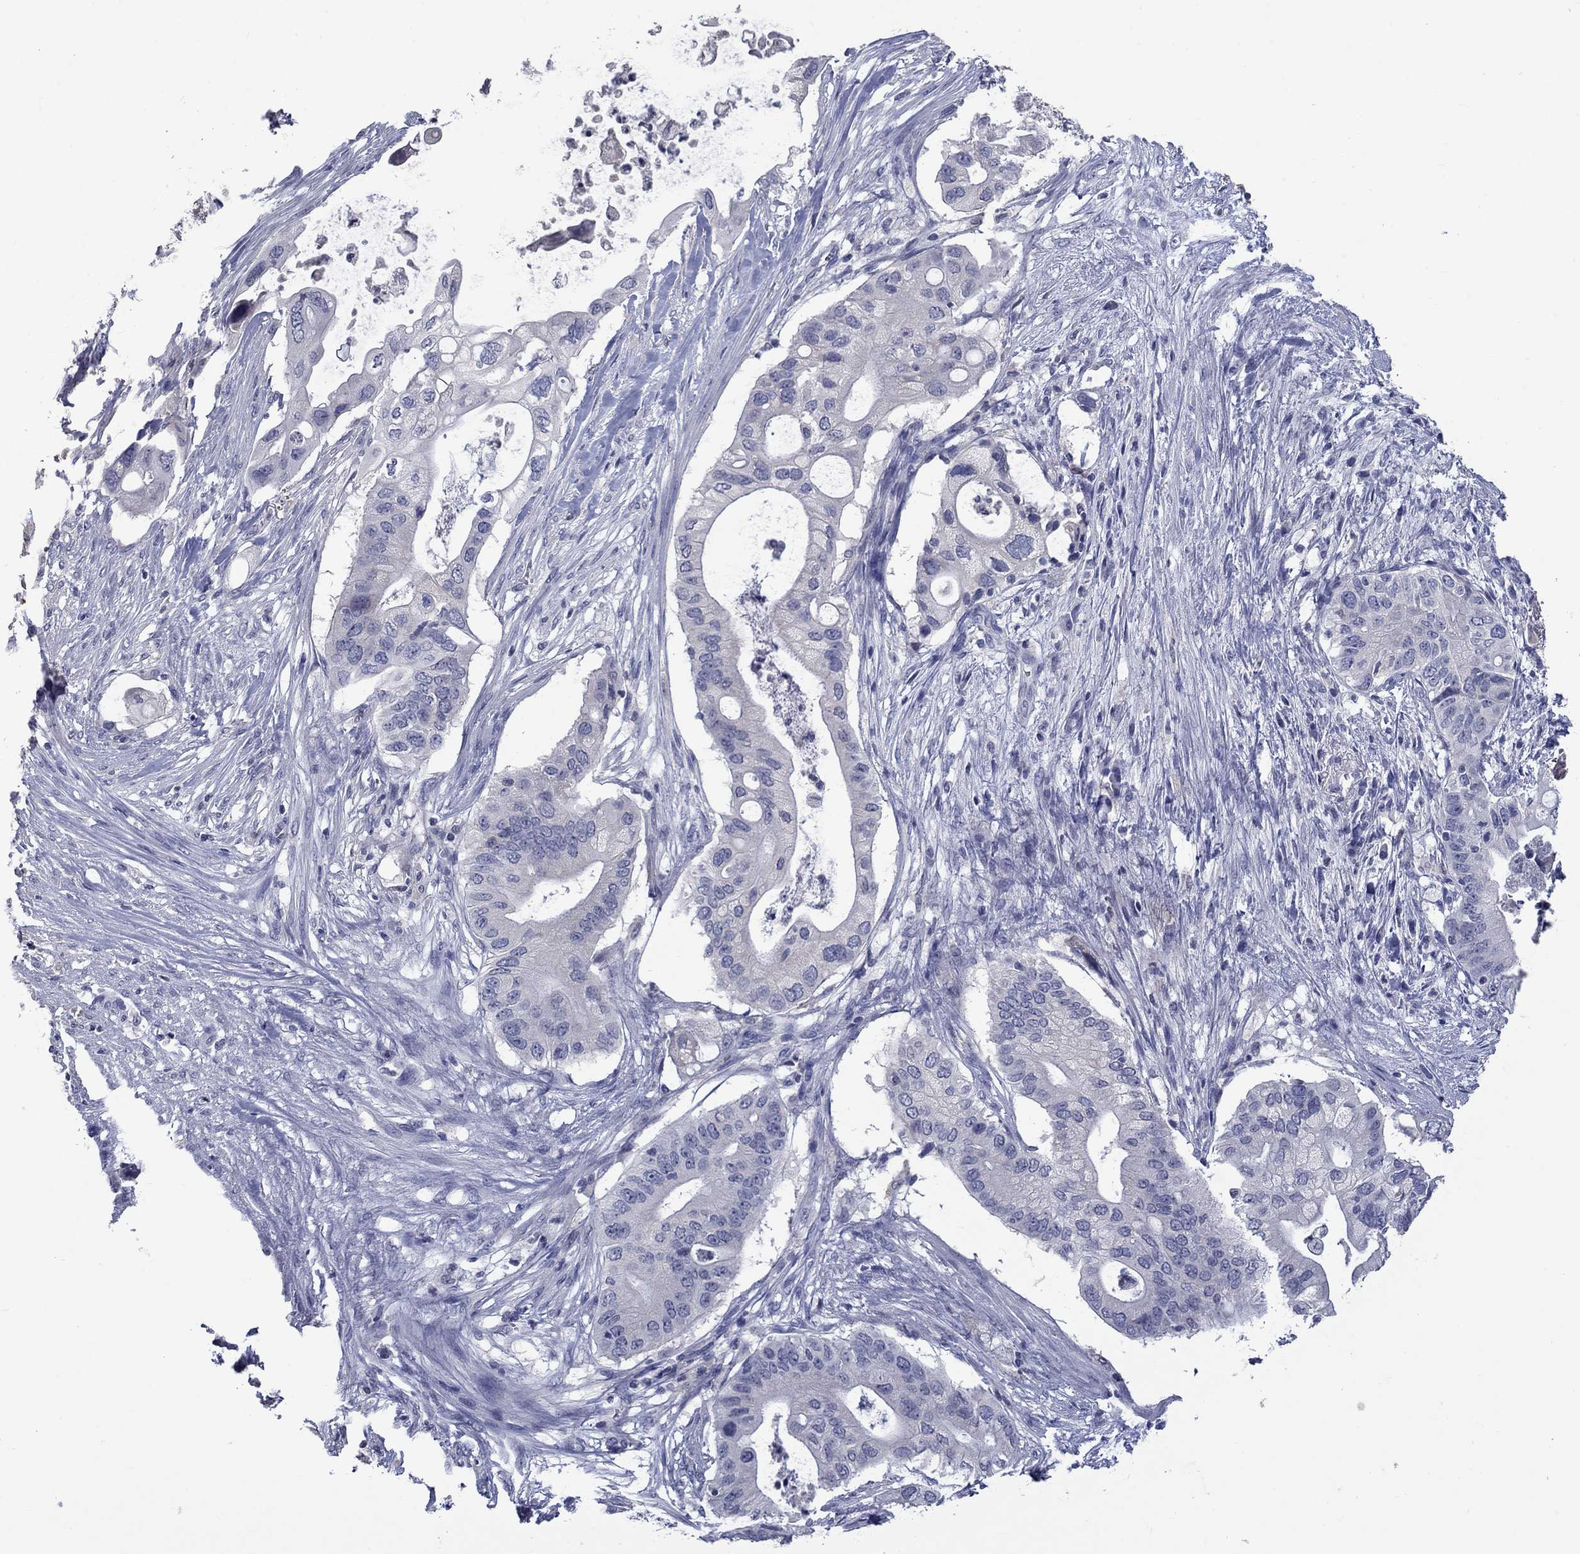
{"staining": {"intensity": "negative", "quantity": "none", "location": "none"}, "tissue": "pancreatic cancer", "cell_type": "Tumor cells", "image_type": "cancer", "snomed": [{"axis": "morphology", "description": "Adenocarcinoma, NOS"}, {"axis": "topography", "description": "Pancreas"}], "caption": "There is no significant staining in tumor cells of pancreatic cancer.", "gene": "PLEK", "patient": {"sex": "female", "age": 72}}